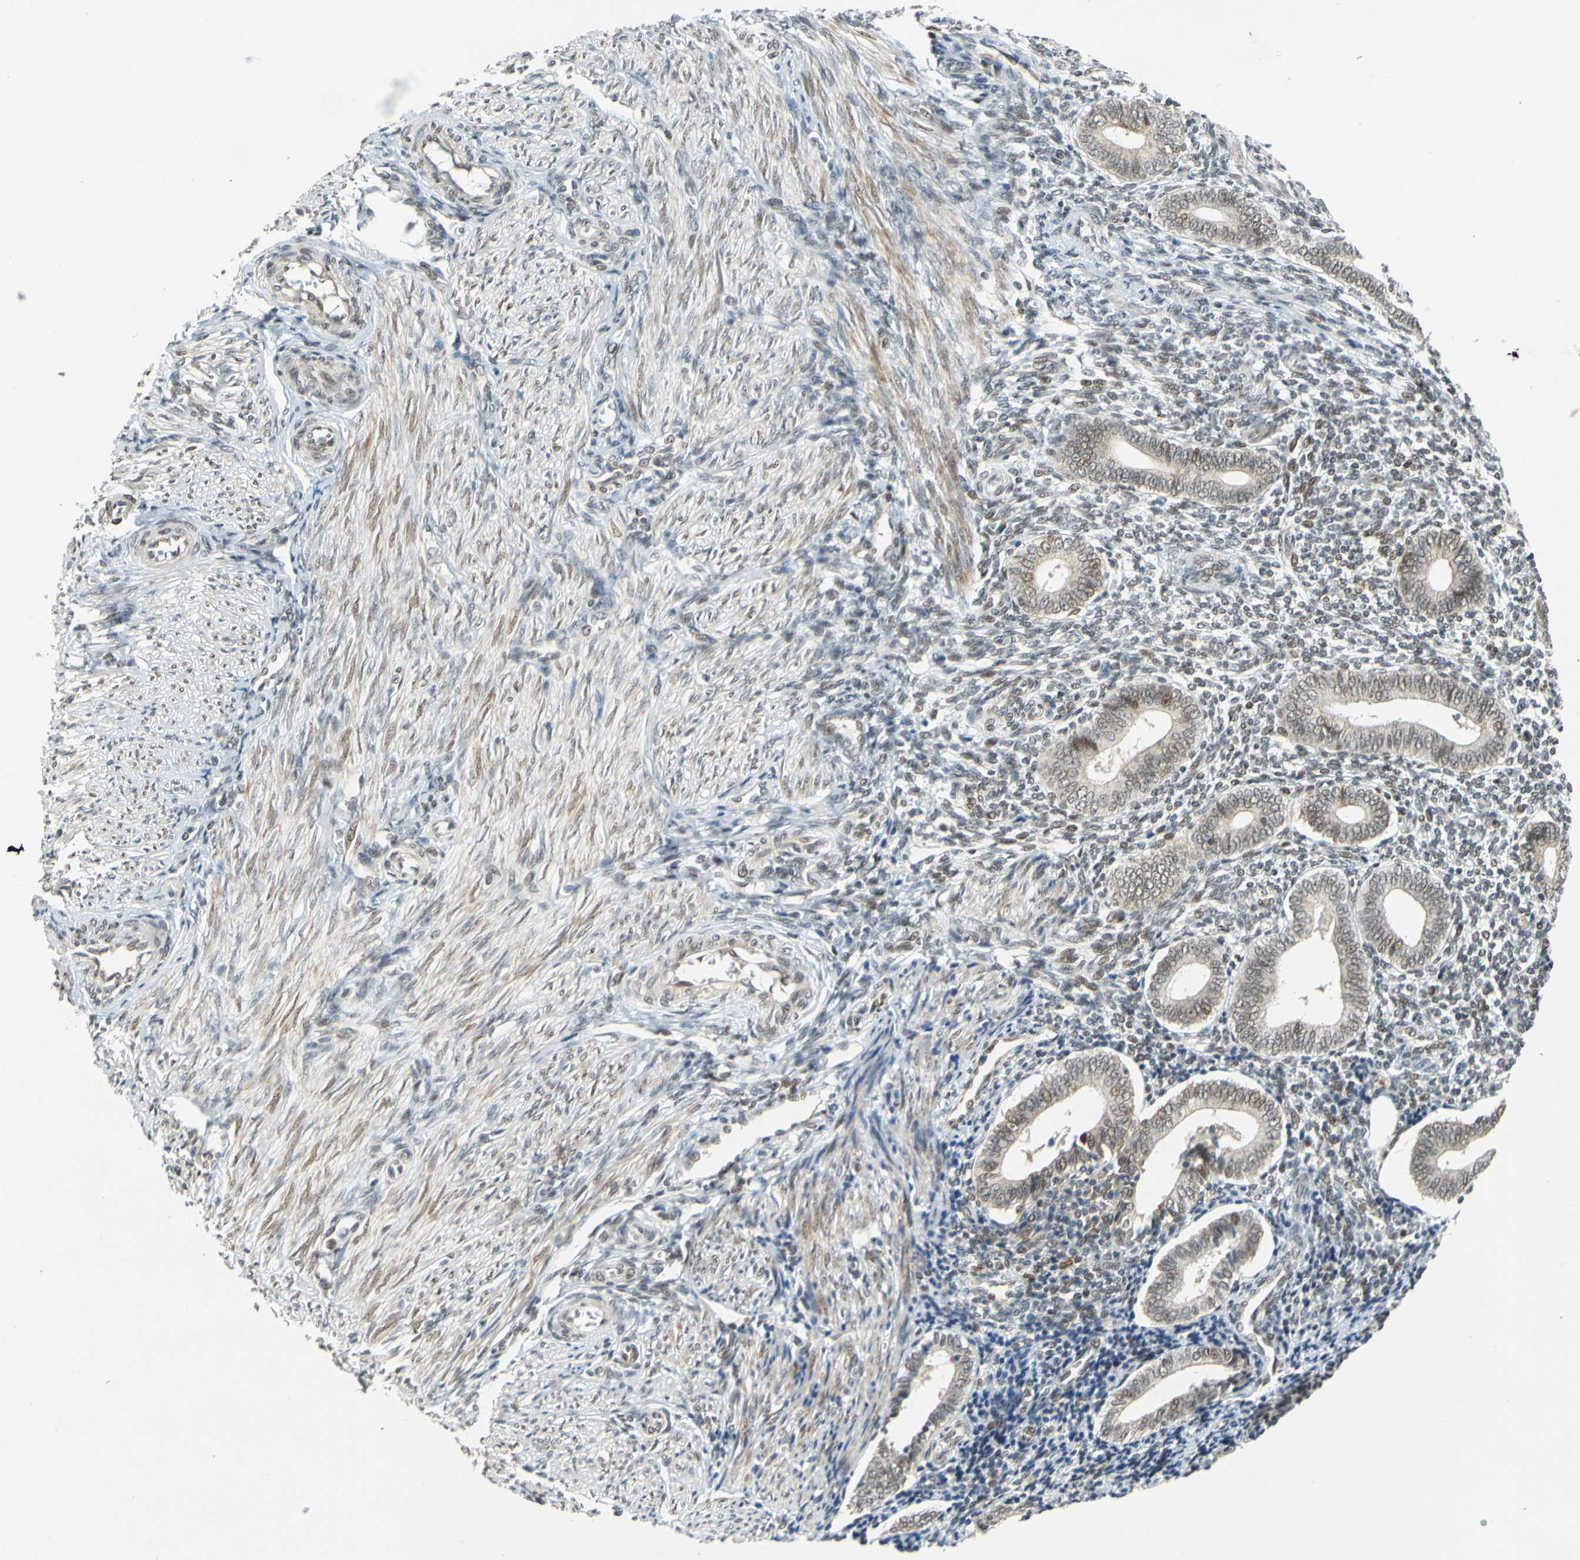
{"staining": {"intensity": "moderate", "quantity": "25%-75%", "location": "nuclear"}, "tissue": "endometrium", "cell_type": "Cells in endometrial stroma", "image_type": "normal", "snomed": [{"axis": "morphology", "description": "Normal tissue, NOS"}, {"axis": "topography", "description": "Uterus"}, {"axis": "topography", "description": "Endometrium"}], "caption": "Protein positivity by immunohistochemistry (IHC) exhibits moderate nuclear positivity in approximately 25%-75% of cells in endometrial stroma in benign endometrium.", "gene": "POGZ", "patient": {"sex": "female", "age": 33}}